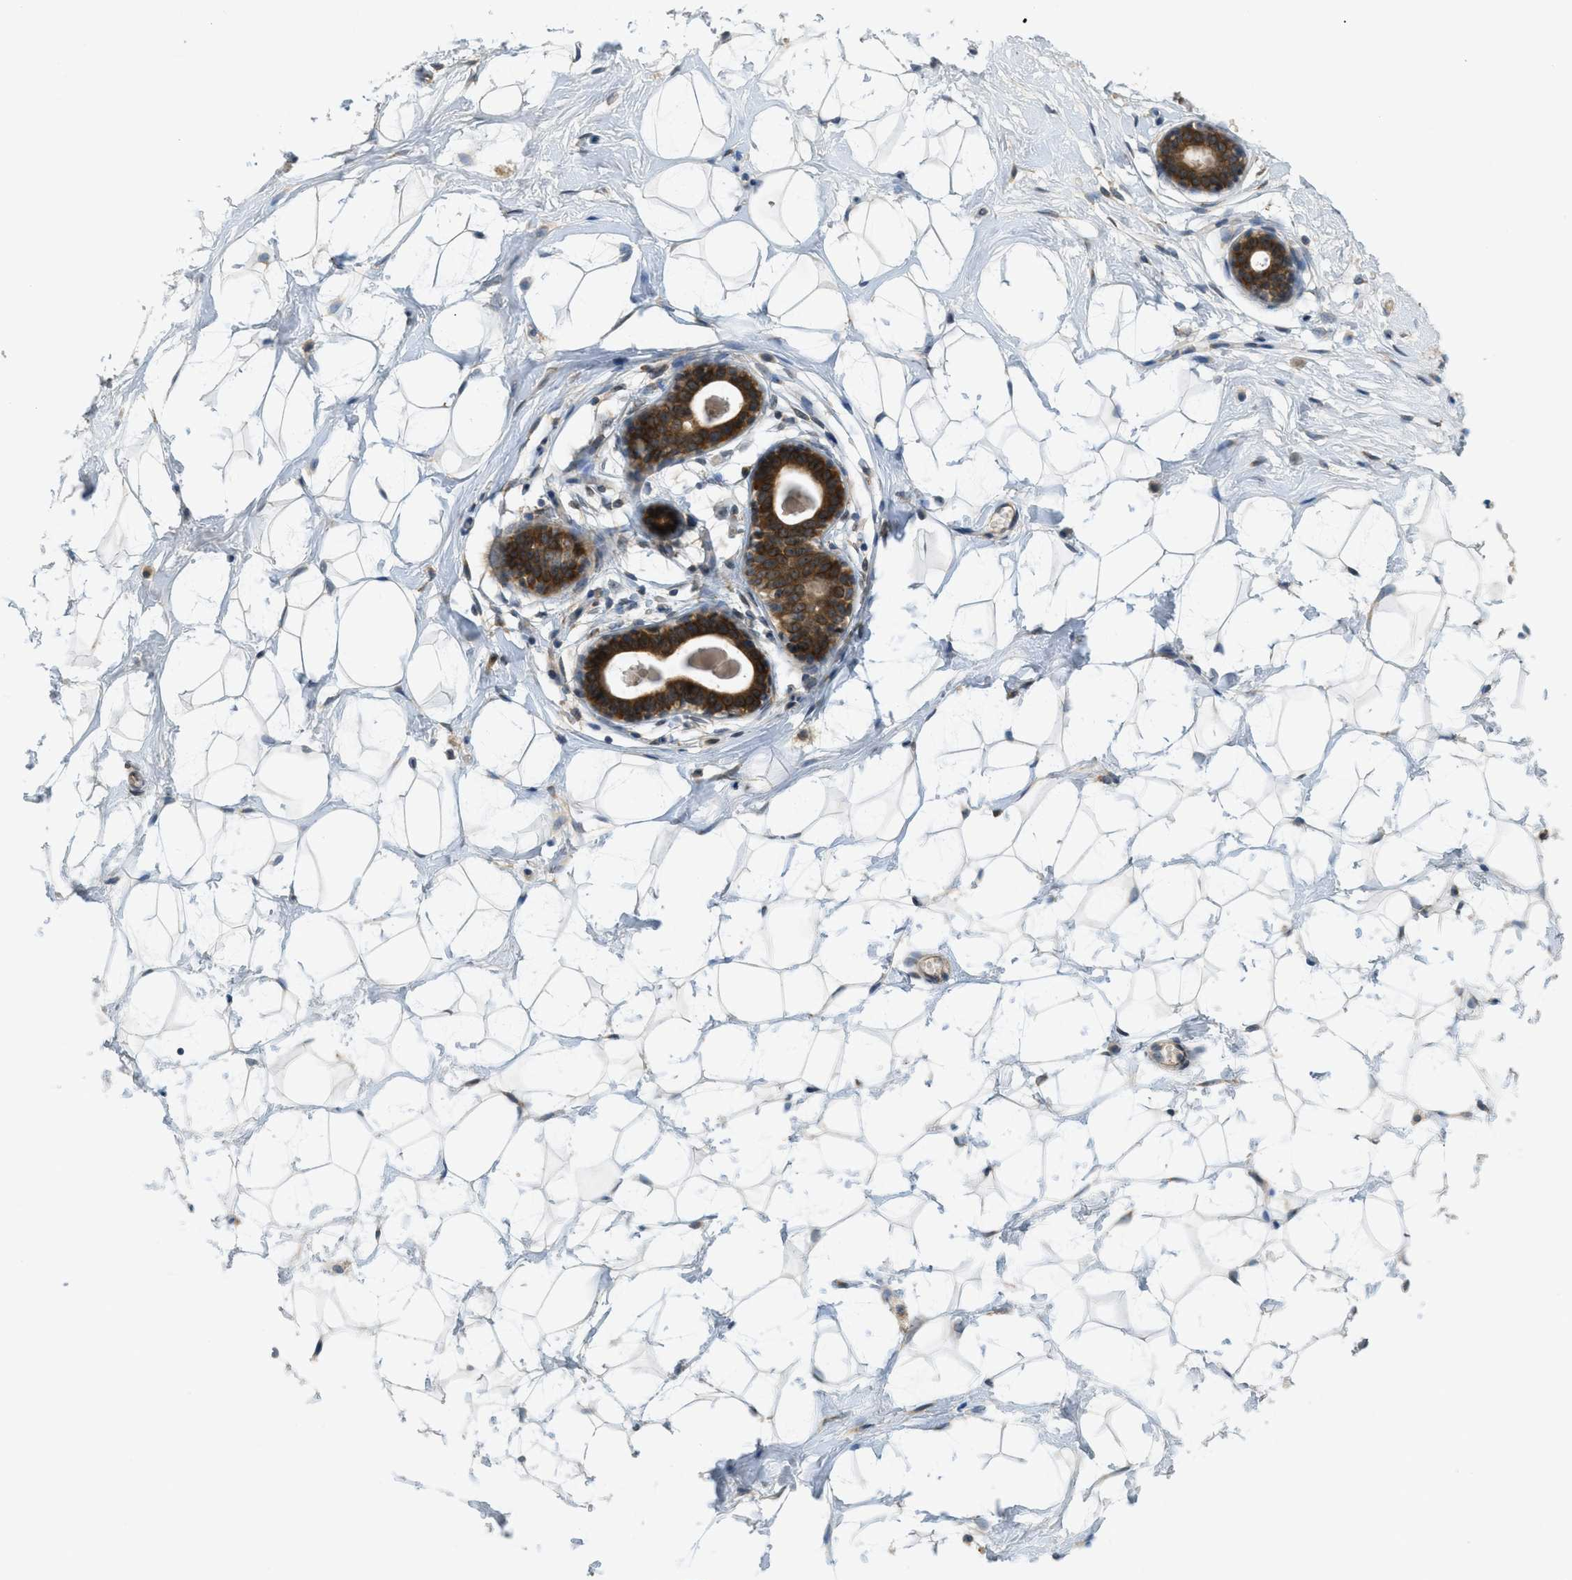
{"staining": {"intensity": "weak", "quantity": "25%-75%", "location": "cytoplasmic/membranous"}, "tissue": "breast", "cell_type": "Adipocytes", "image_type": "normal", "snomed": [{"axis": "morphology", "description": "Normal tissue, NOS"}, {"axis": "topography", "description": "Breast"}], "caption": "Immunohistochemical staining of benign human breast shows weak cytoplasmic/membranous protein staining in about 25%-75% of adipocytes.", "gene": "SIGMAR1", "patient": {"sex": "female", "age": 23}}